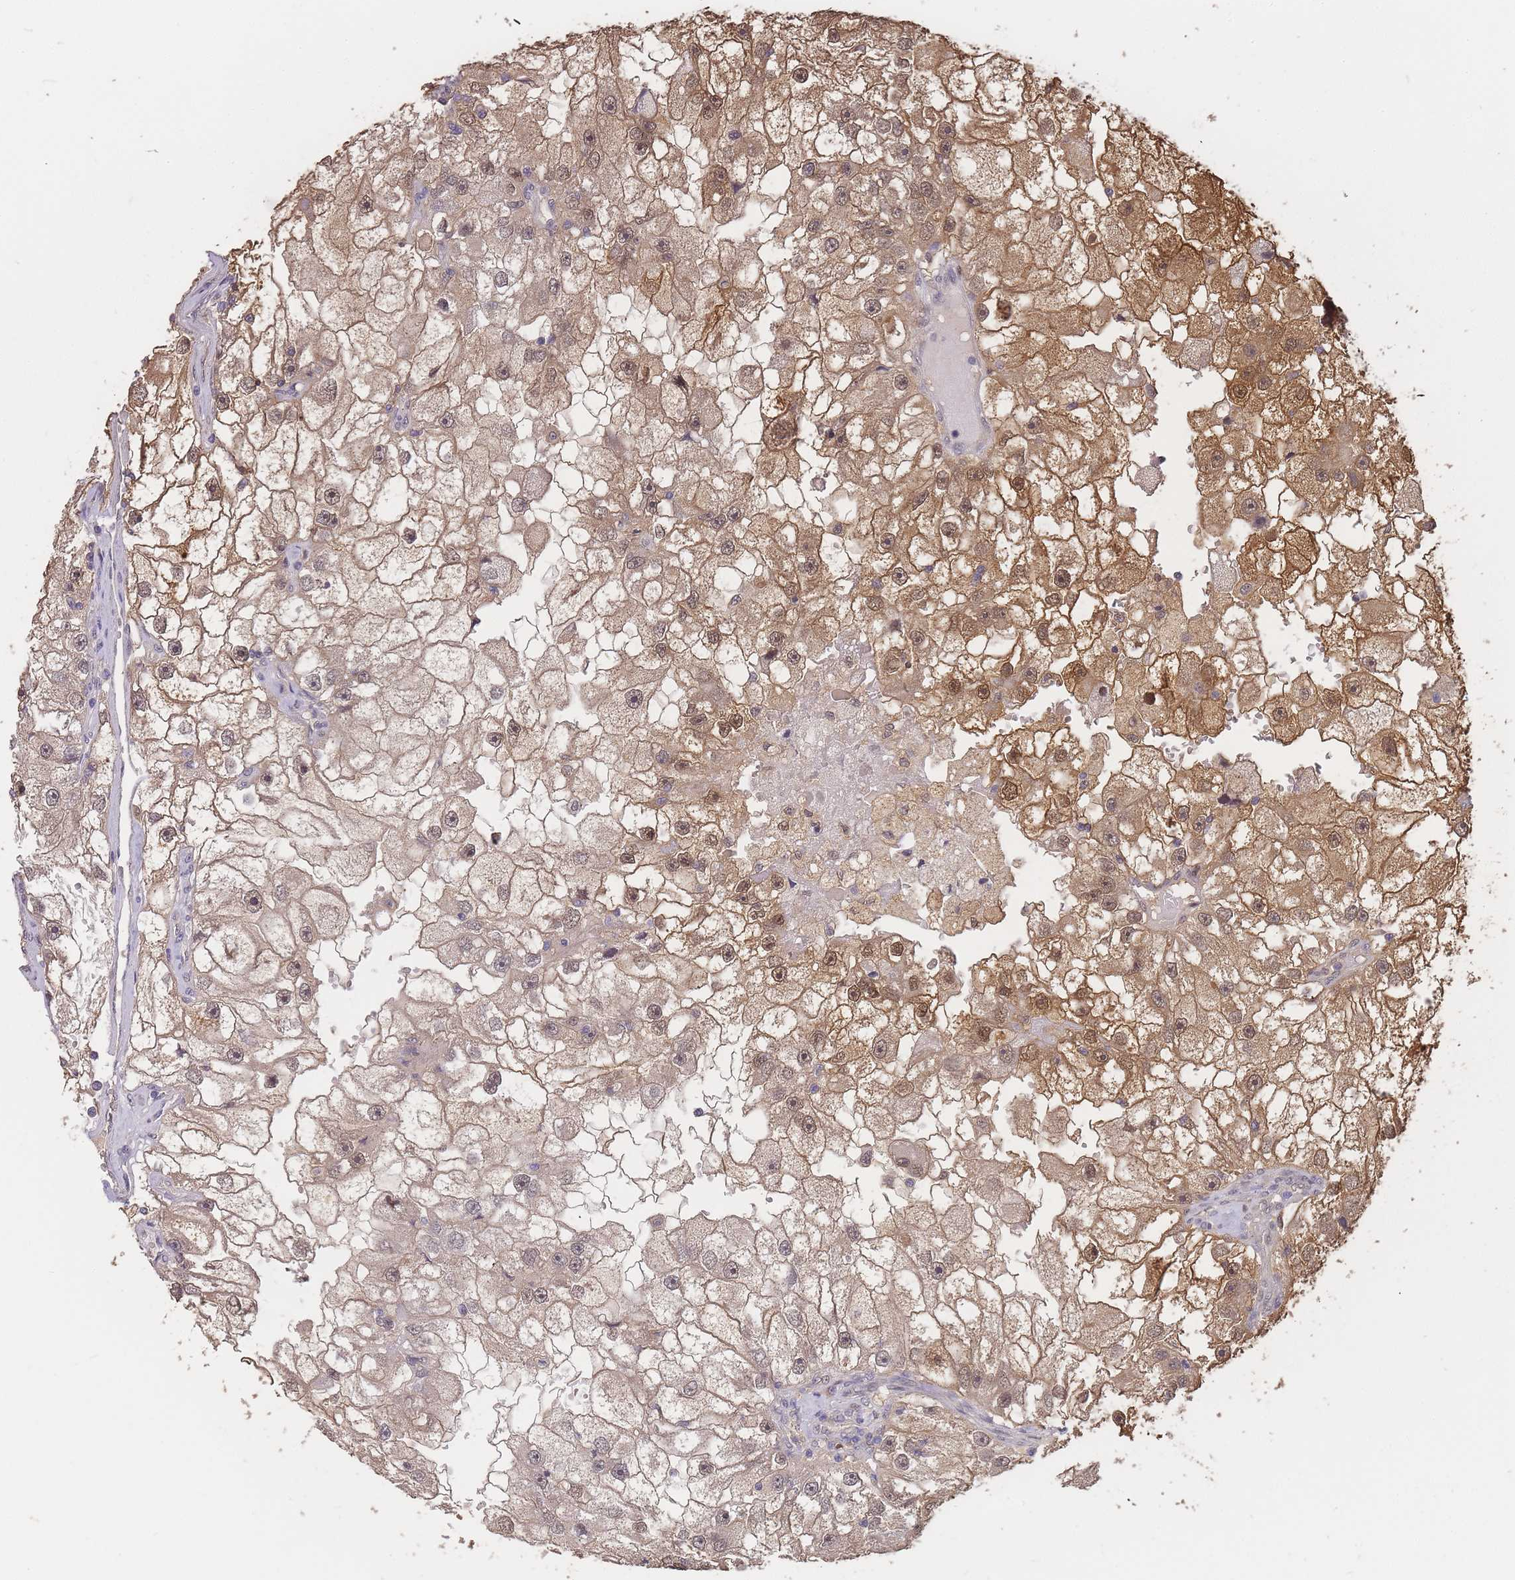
{"staining": {"intensity": "moderate", "quantity": "25%-75%", "location": "cytoplasmic/membranous,nuclear"}, "tissue": "renal cancer", "cell_type": "Tumor cells", "image_type": "cancer", "snomed": [{"axis": "morphology", "description": "Adenocarcinoma, NOS"}, {"axis": "topography", "description": "Kidney"}], "caption": "Protein staining of renal cancer (adenocarcinoma) tissue displays moderate cytoplasmic/membranous and nuclear positivity in about 25%-75% of tumor cells.", "gene": "CDKN2AIPNL", "patient": {"sex": "male", "age": 63}}